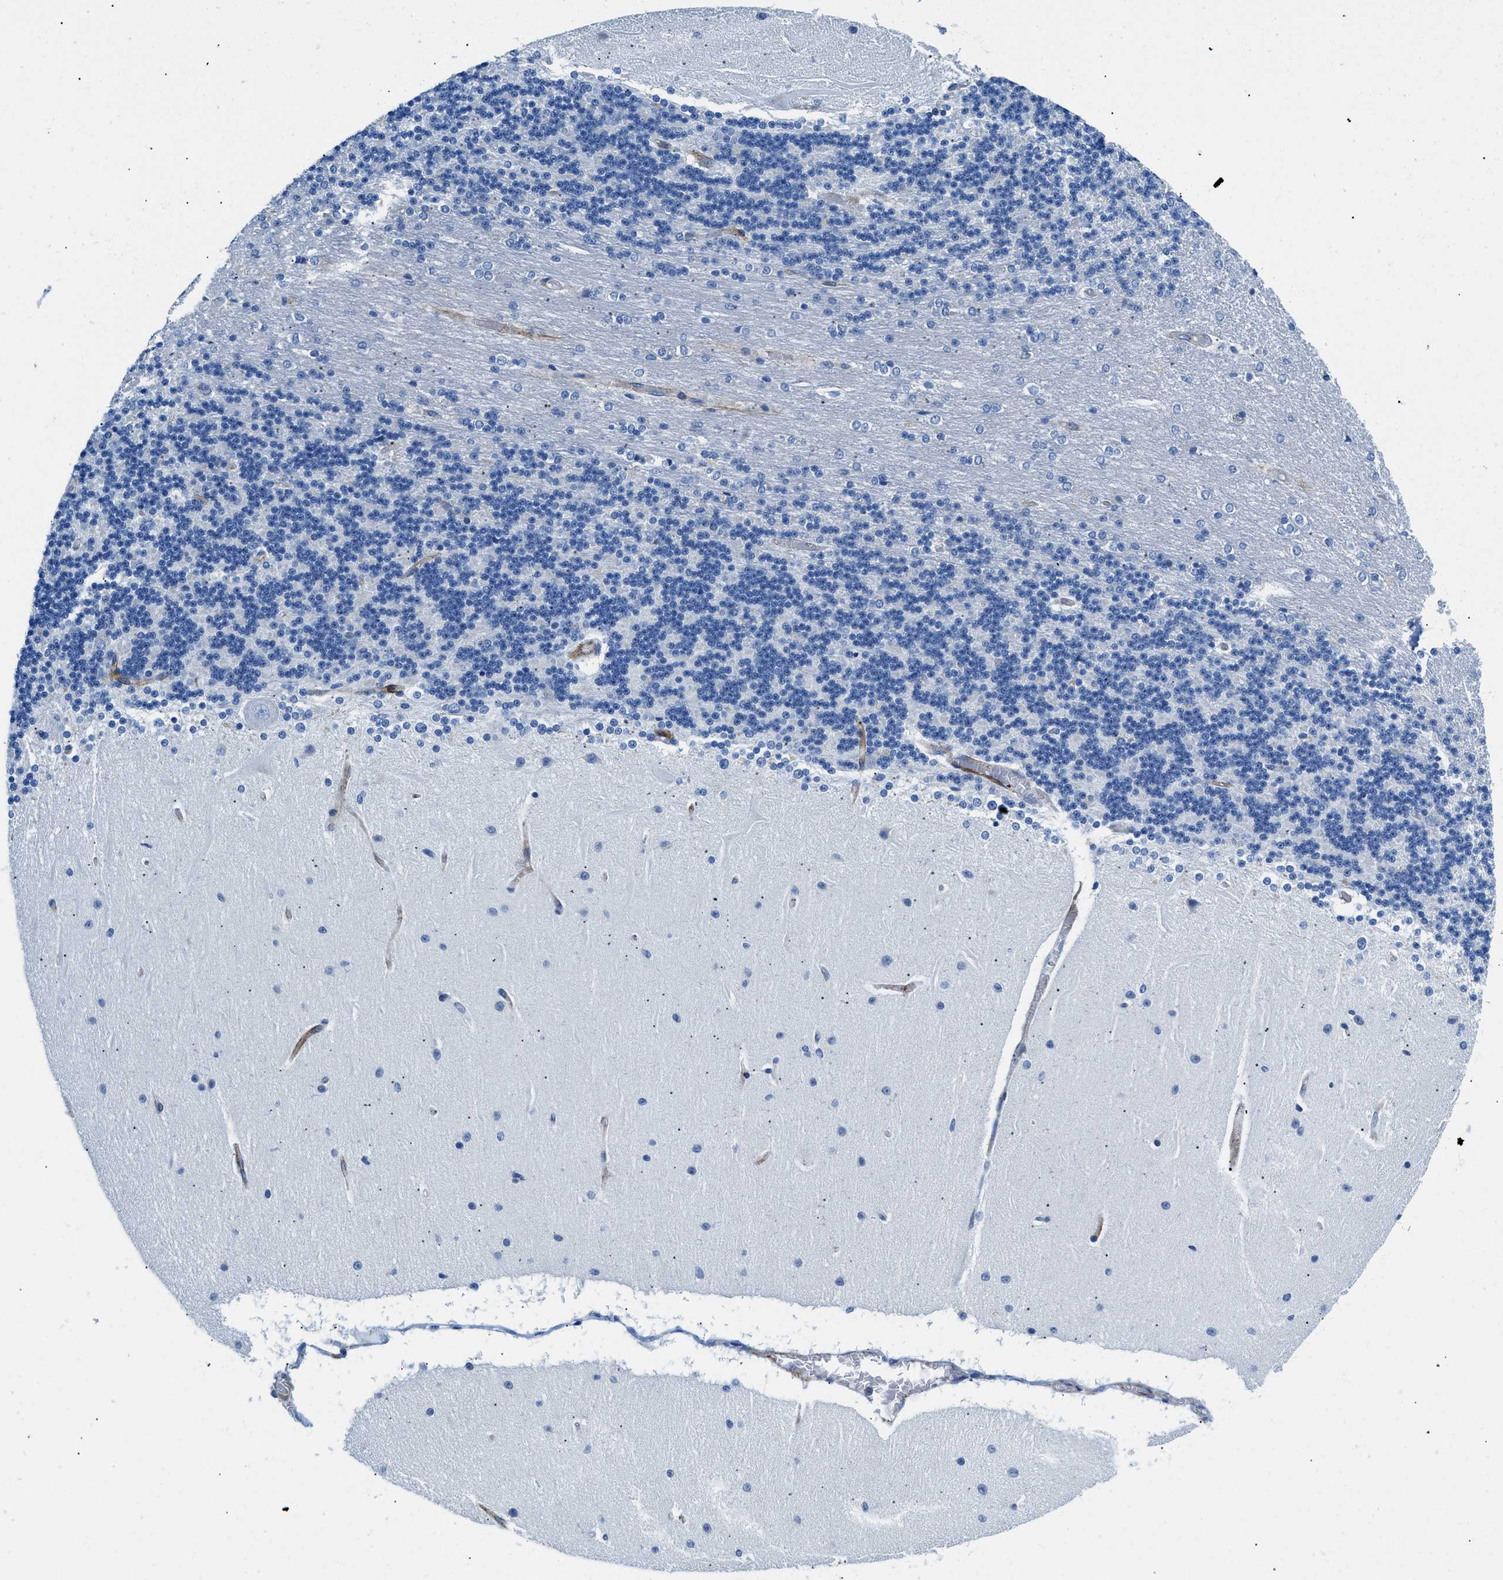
{"staining": {"intensity": "negative", "quantity": "none", "location": "none"}, "tissue": "cerebellum", "cell_type": "Cells in granular layer", "image_type": "normal", "snomed": [{"axis": "morphology", "description": "Normal tissue, NOS"}, {"axis": "topography", "description": "Cerebellum"}], "caption": "Cells in granular layer show no significant protein staining in normal cerebellum.", "gene": "CUTA", "patient": {"sex": "female", "age": 54}}